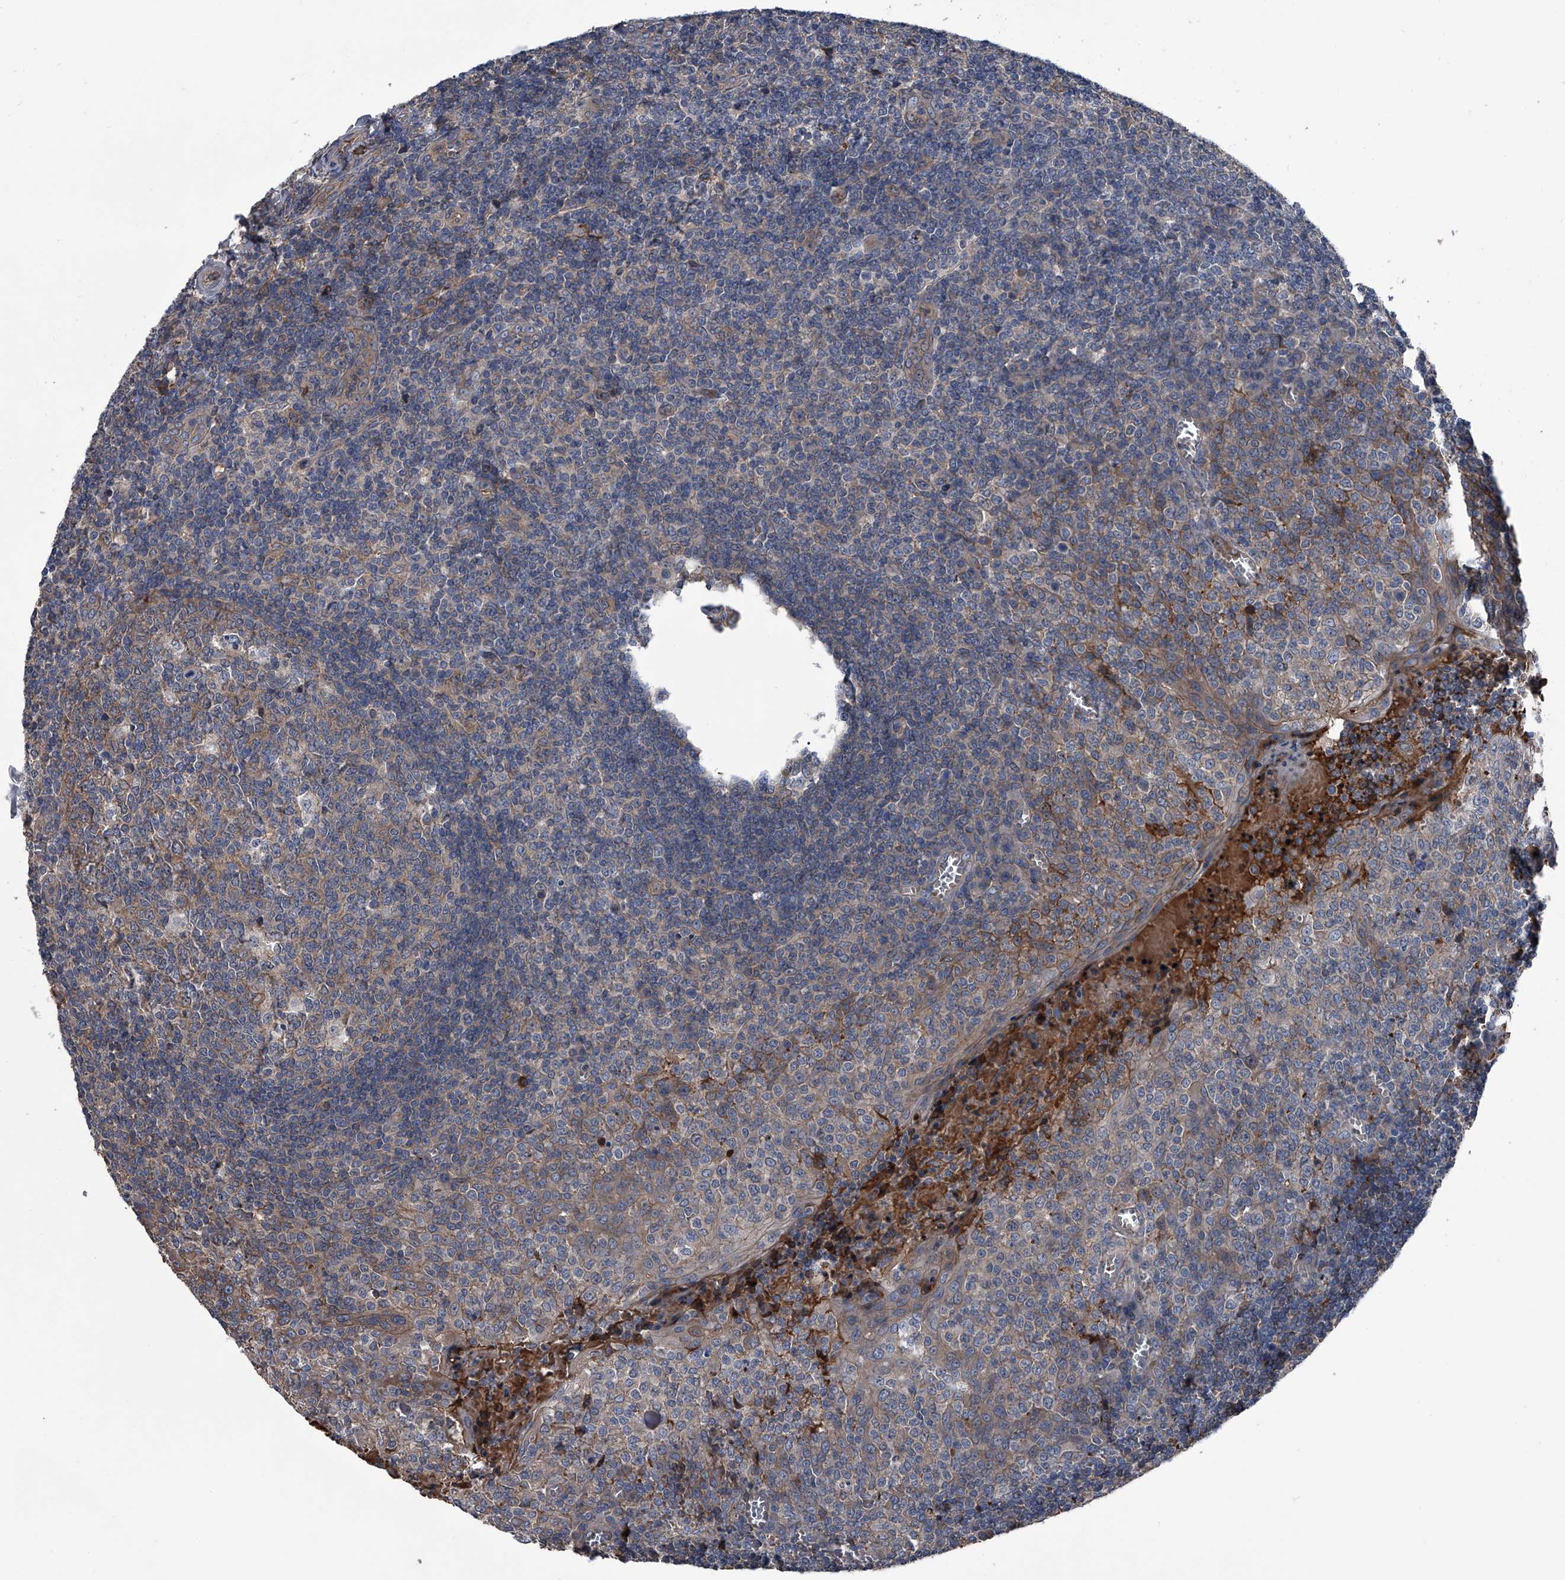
{"staining": {"intensity": "weak", "quantity": "25%-75%", "location": "cytoplasmic/membranous"}, "tissue": "tonsil", "cell_type": "Germinal center cells", "image_type": "normal", "snomed": [{"axis": "morphology", "description": "Normal tissue, NOS"}, {"axis": "topography", "description": "Tonsil"}], "caption": "Immunohistochemical staining of benign tonsil demonstrates 25%-75% levels of weak cytoplasmic/membranous protein positivity in approximately 25%-75% of germinal center cells.", "gene": "KIF13A", "patient": {"sex": "female", "age": 19}}